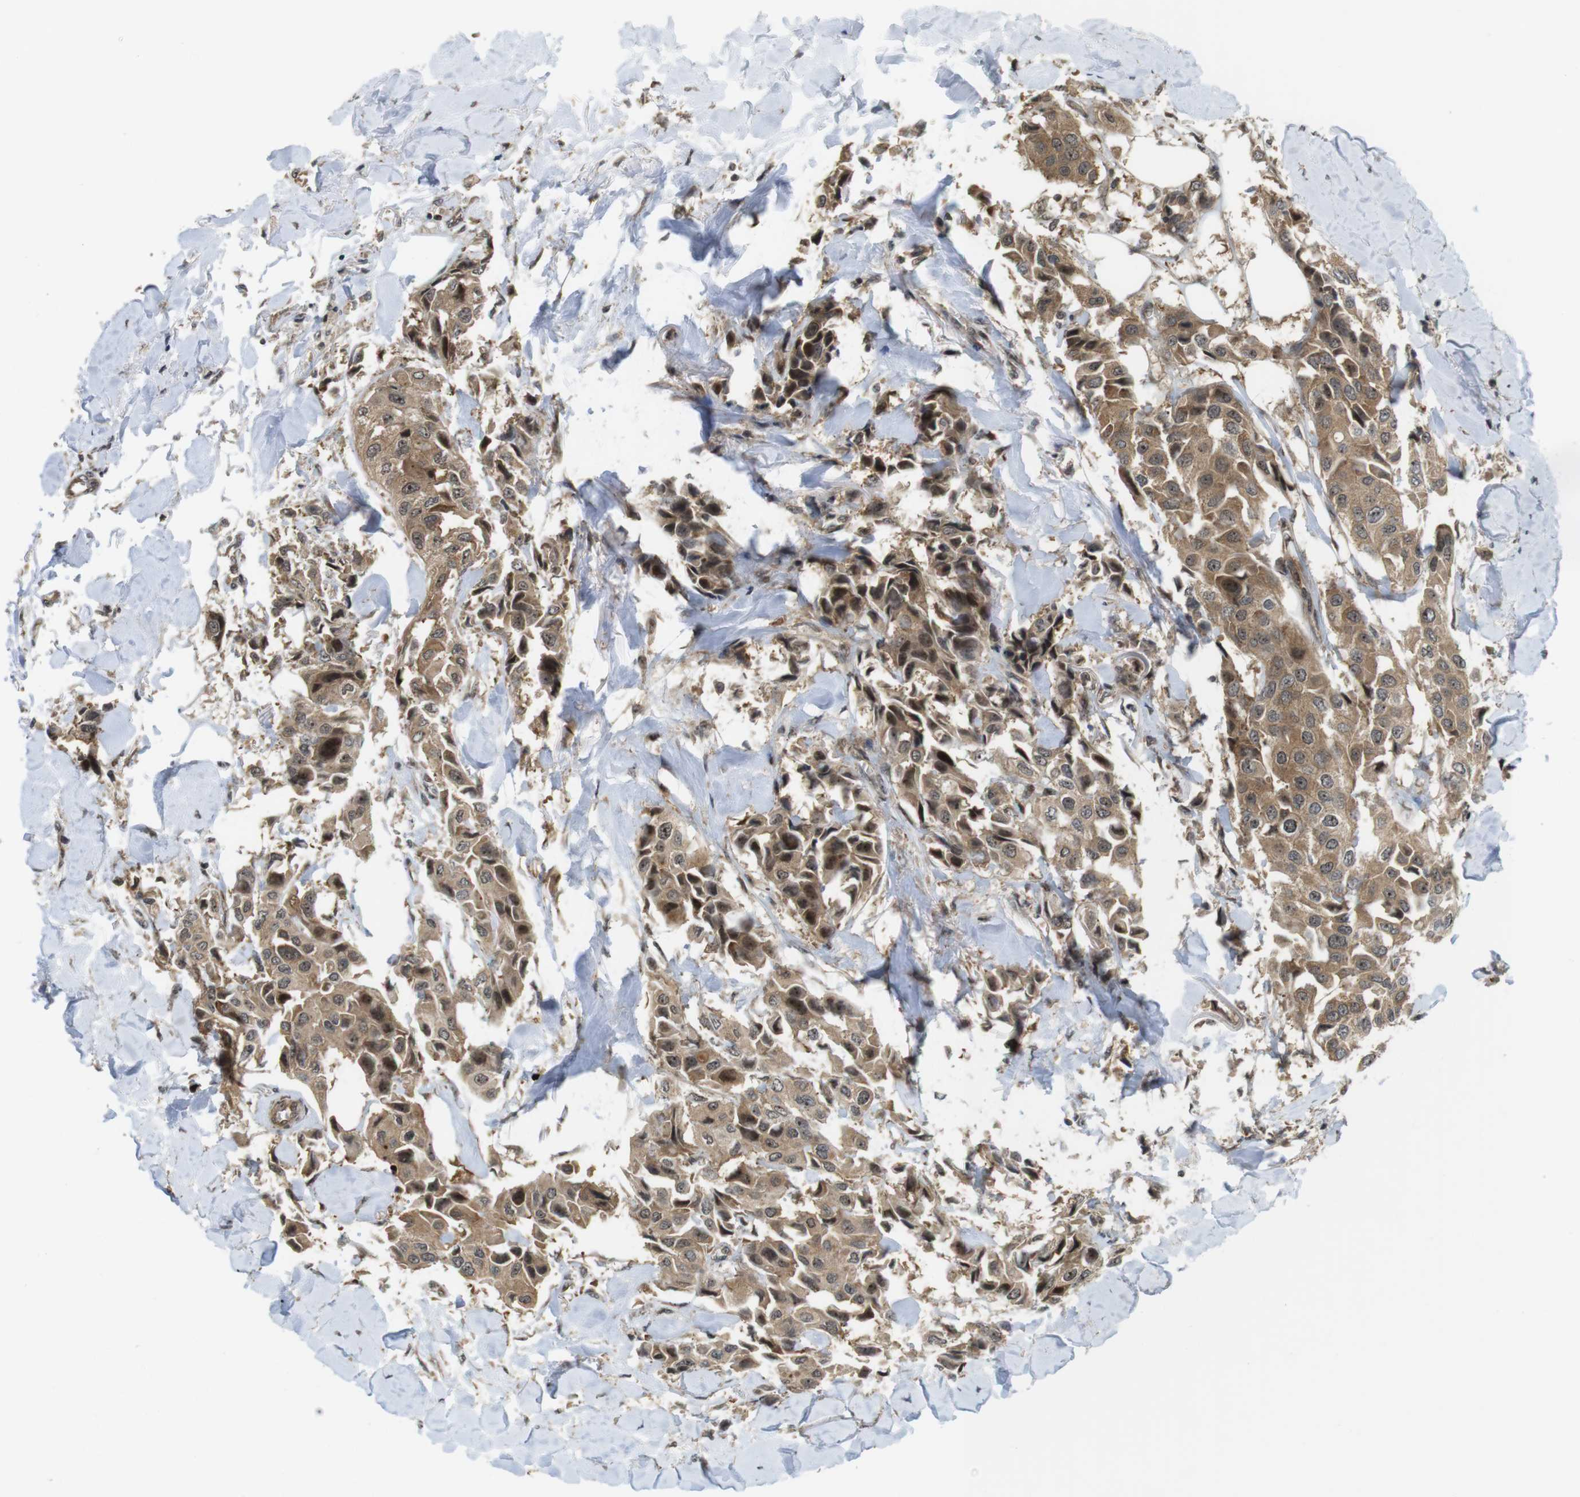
{"staining": {"intensity": "moderate", "quantity": ">75%", "location": "cytoplasmic/membranous"}, "tissue": "breast cancer", "cell_type": "Tumor cells", "image_type": "cancer", "snomed": [{"axis": "morphology", "description": "Duct carcinoma"}, {"axis": "topography", "description": "Breast"}], "caption": "Moderate cytoplasmic/membranous expression for a protein is appreciated in approximately >75% of tumor cells of breast cancer using immunohistochemistry (IHC).", "gene": "CC2D1A", "patient": {"sex": "female", "age": 80}}